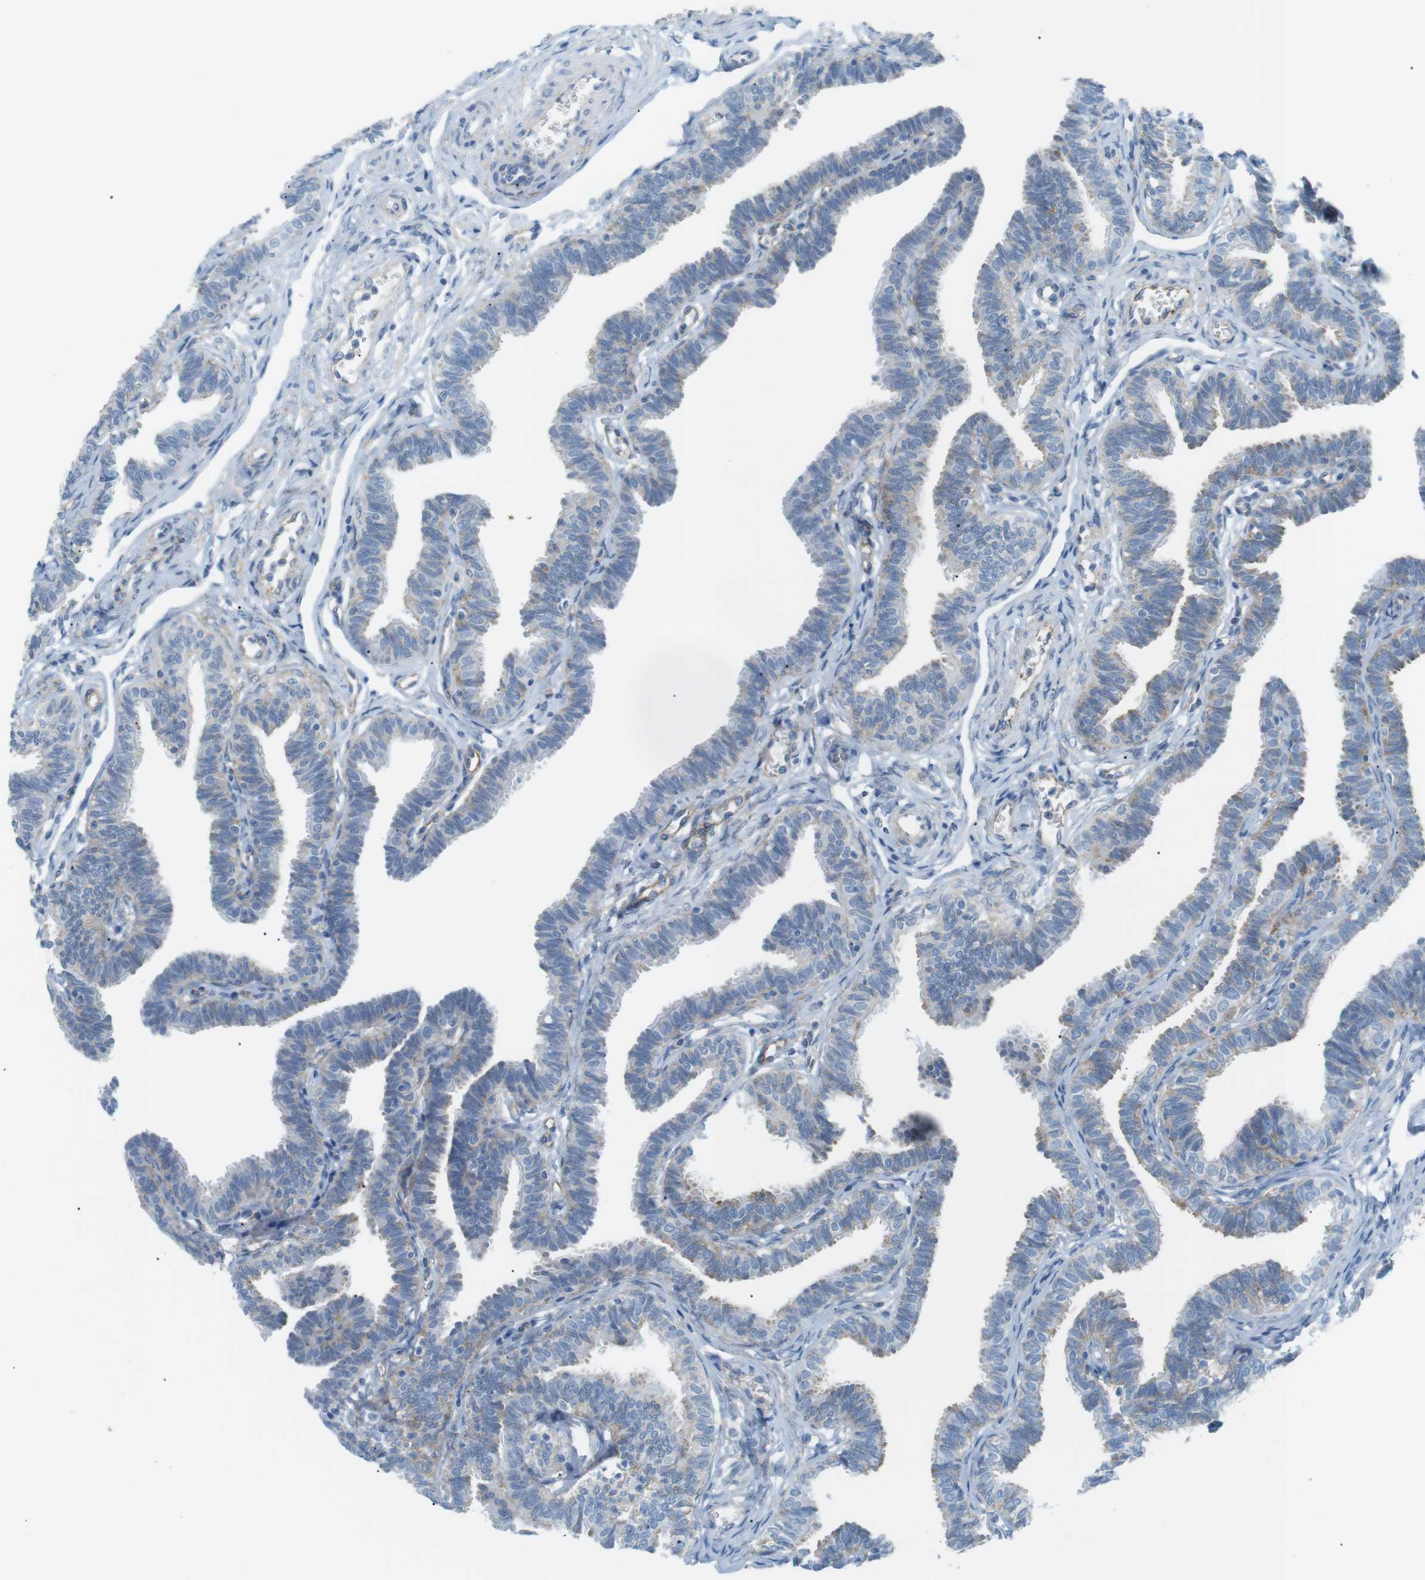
{"staining": {"intensity": "weak", "quantity": "<25%", "location": "cytoplasmic/membranous"}, "tissue": "fallopian tube", "cell_type": "Glandular cells", "image_type": "normal", "snomed": [{"axis": "morphology", "description": "Normal tissue, NOS"}, {"axis": "topography", "description": "Fallopian tube"}, {"axis": "topography", "description": "Ovary"}], "caption": "This is an immunohistochemistry image of normal fallopian tube. There is no expression in glandular cells.", "gene": "VAMP1", "patient": {"sex": "female", "age": 23}}